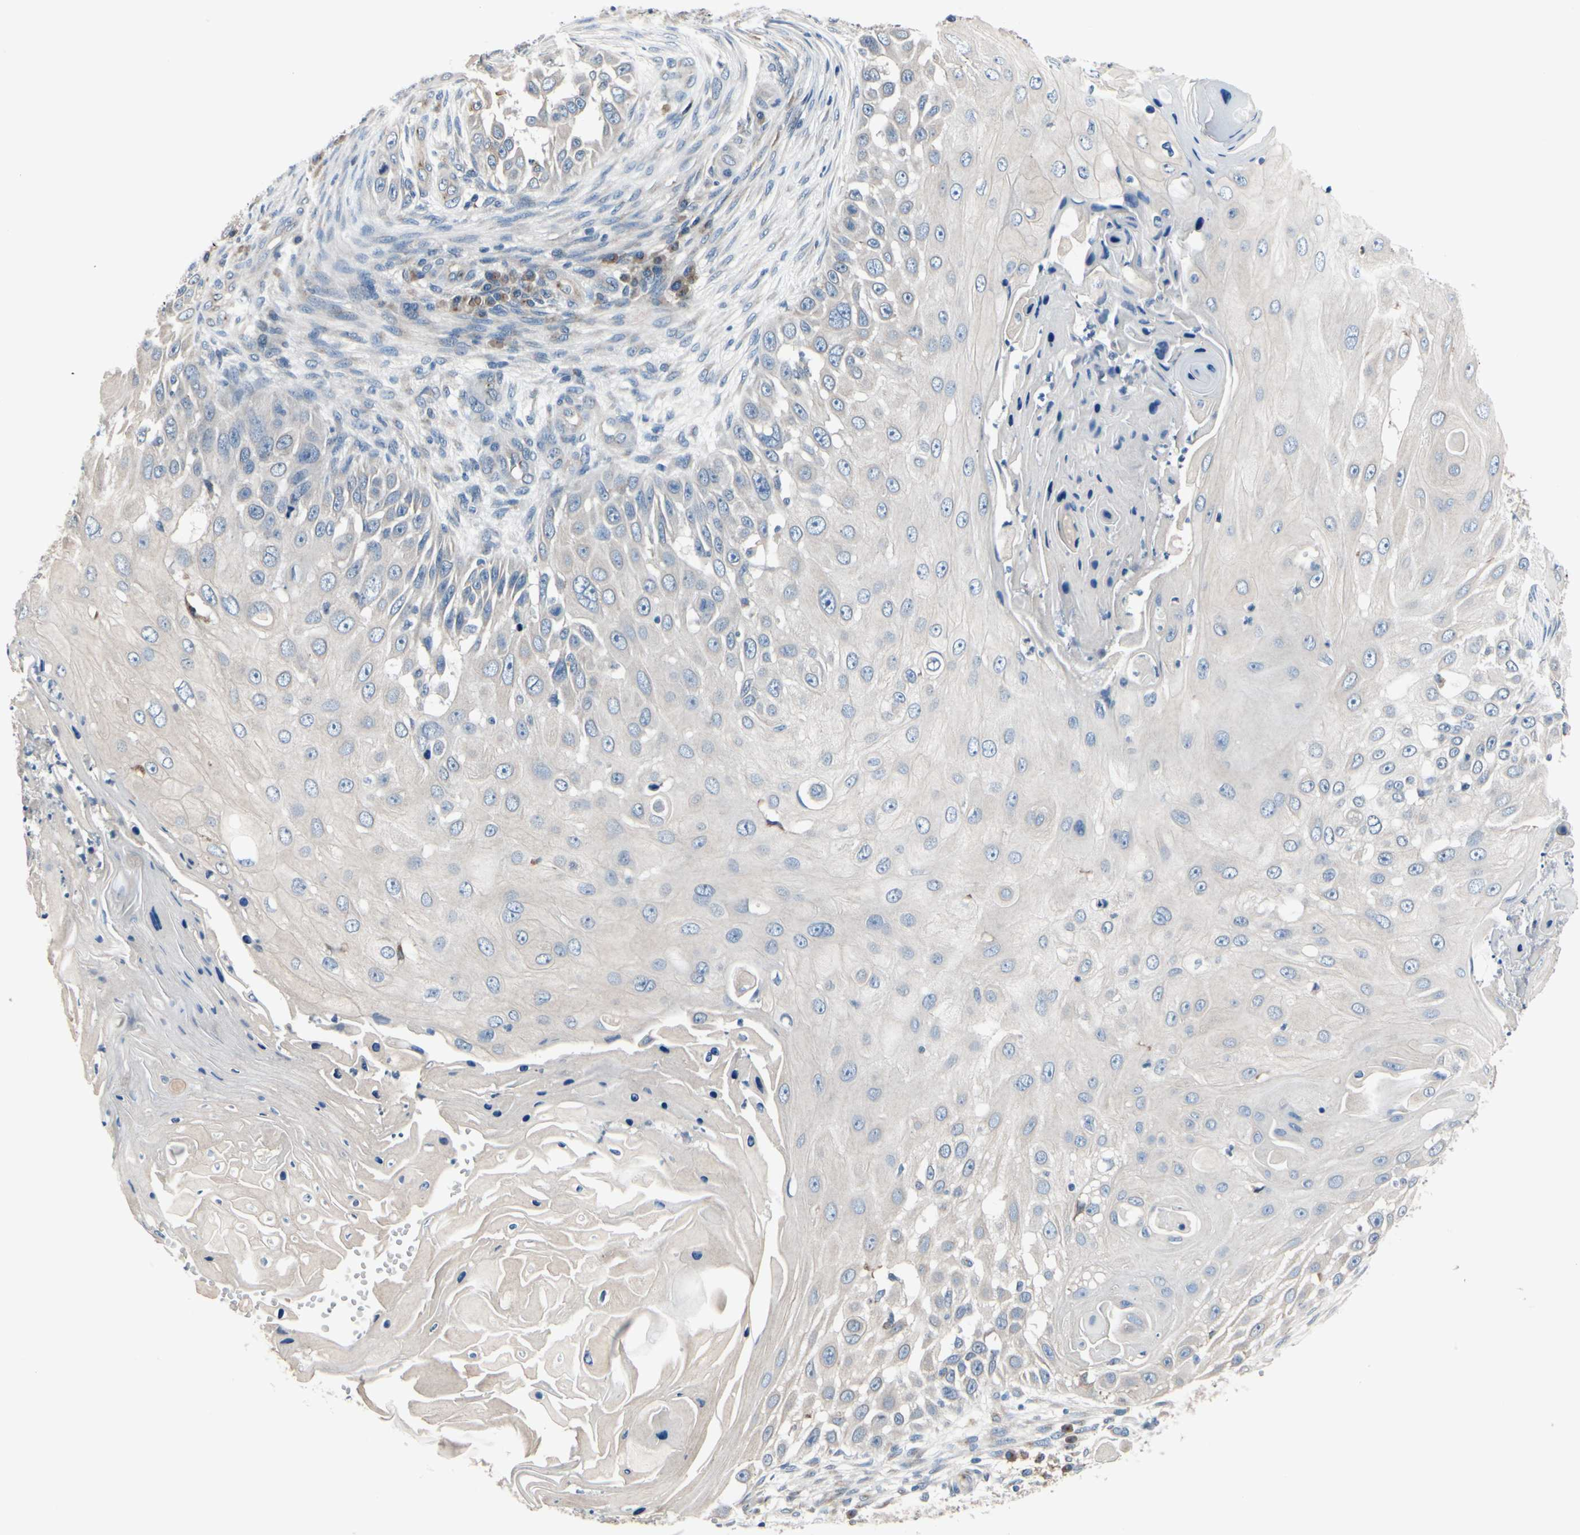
{"staining": {"intensity": "negative", "quantity": "none", "location": "none"}, "tissue": "skin cancer", "cell_type": "Tumor cells", "image_type": "cancer", "snomed": [{"axis": "morphology", "description": "Squamous cell carcinoma, NOS"}, {"axis": "topography", "description": "Skin"}], "caption": "Skin cancer stained for a protein using immunohistochemistry demonstrates no expression tumor cells.", "gene": "PRKAR2B", "patient": {"sex": "female", "age": 44}}